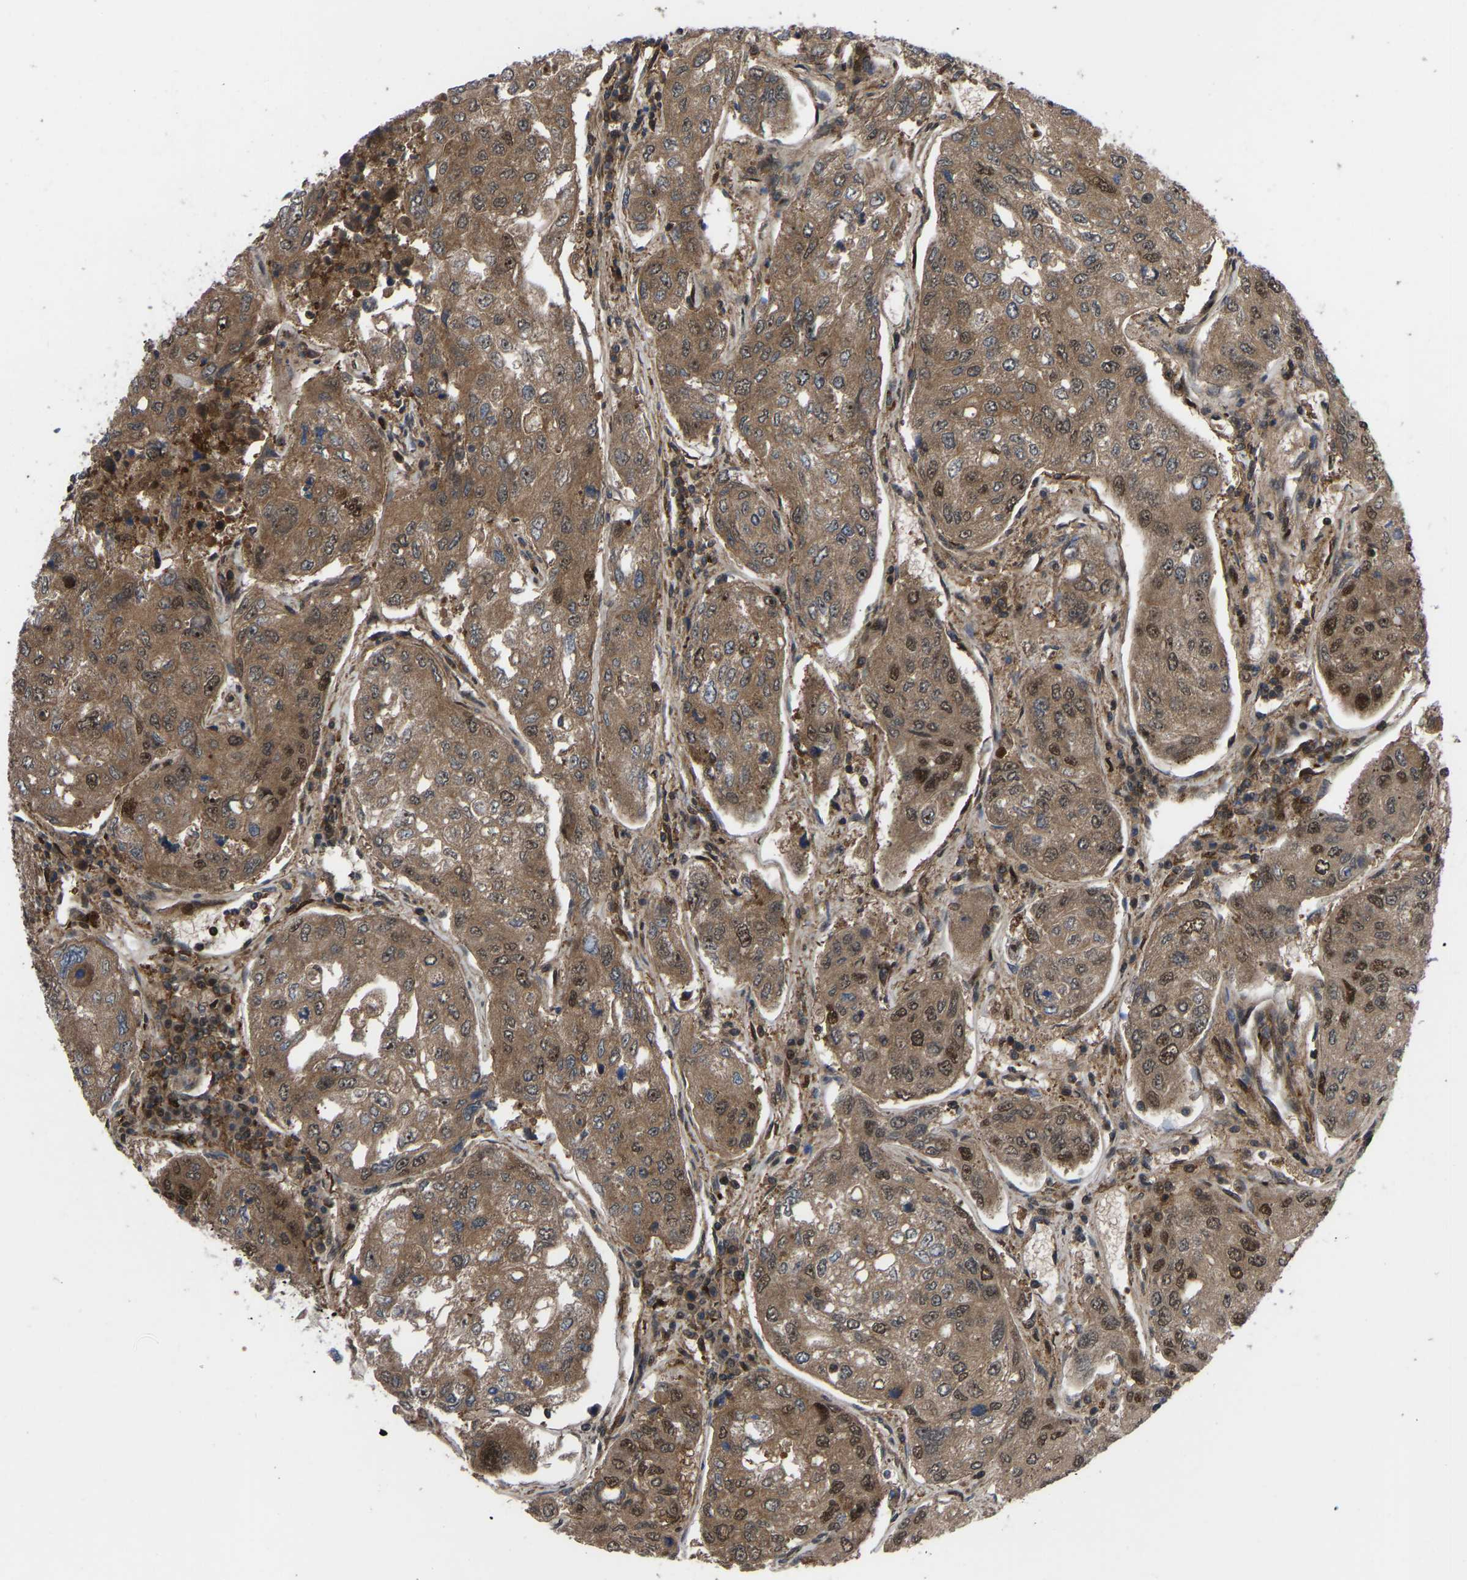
{"staining": {"intensity": "moderate", "quantity": ">75%", "location": "cytoplasmic/membranous,nuclear"}, "tissue": "urothelial cancer", "cell_type": "Tumor cells", "image_type": "cancer", "snomed": [{"axis": "morphology", "description": "Urothelial carcinoma, High grade"}, {"axis": "topography", "description": "Lymph node"}, {"axis": "topography", "description": "Urinary bladder"}], "caption": "A micrograph of high-grade urothelial carcinoma stained for a protein reveals moderate cytoplasmic/membranous and nuclear brown staining in tumor cells.", "gene": "CYP7B1", "patient": {"sex": "male", "age": 51}}